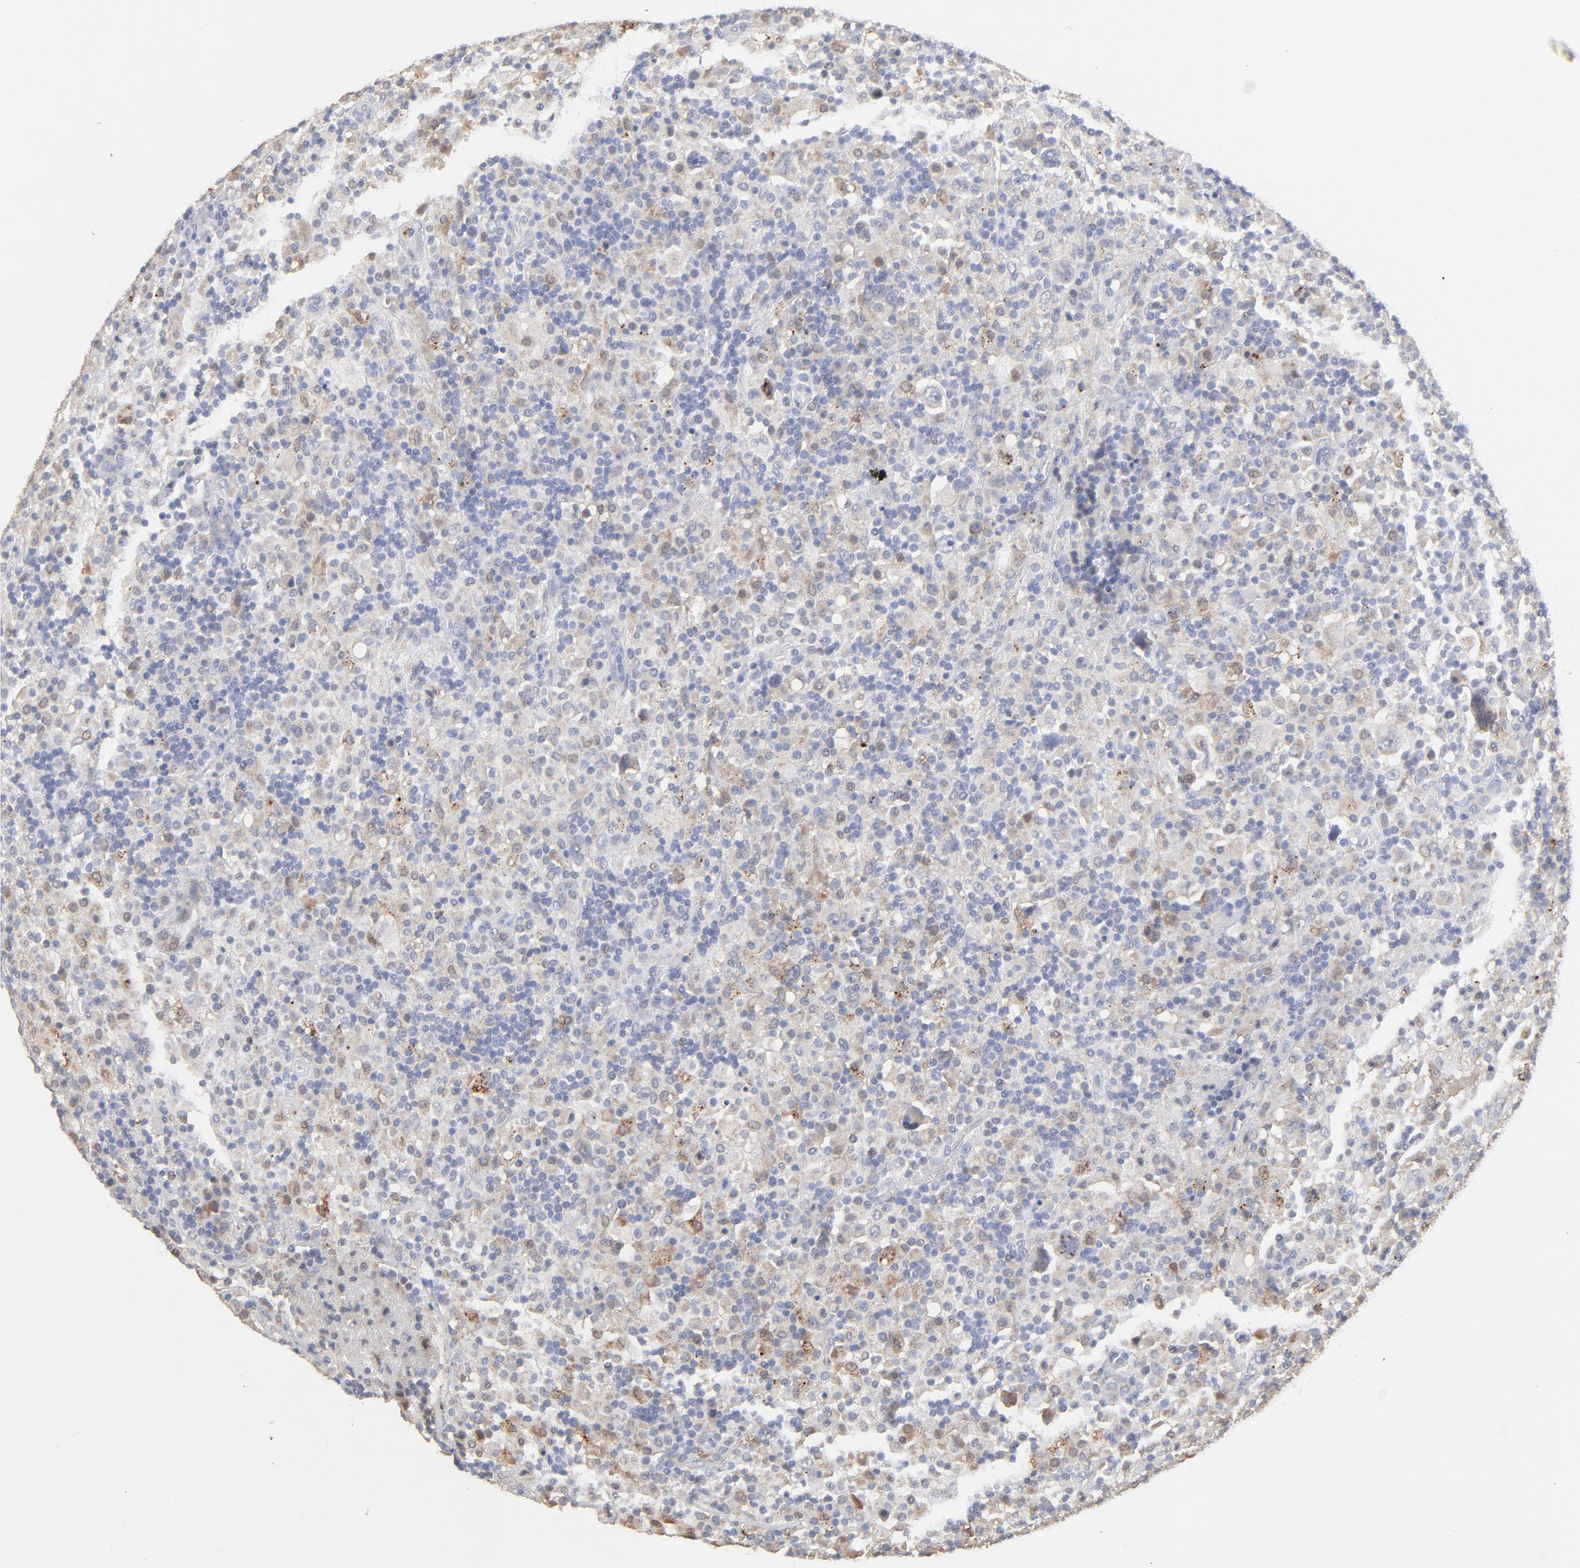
{"staining": {"intensity": "weak", "quantity": "<25%", "location": "cytoplasmic/membranous"}, "tissue": "lymphoma", "cell_type": "Tumor cells", "image_type": "cancer", "snomed": [{"axis": "morphology", "description": "Hodgkin's disease, NOS"}, {"axis": "topography", "description": "Lymph node"}], "caption": "Tumor cells show no significant positivity in lymphoma.", "gene": "LGALS3", "patient": {"sex": "male", "age": 46}}